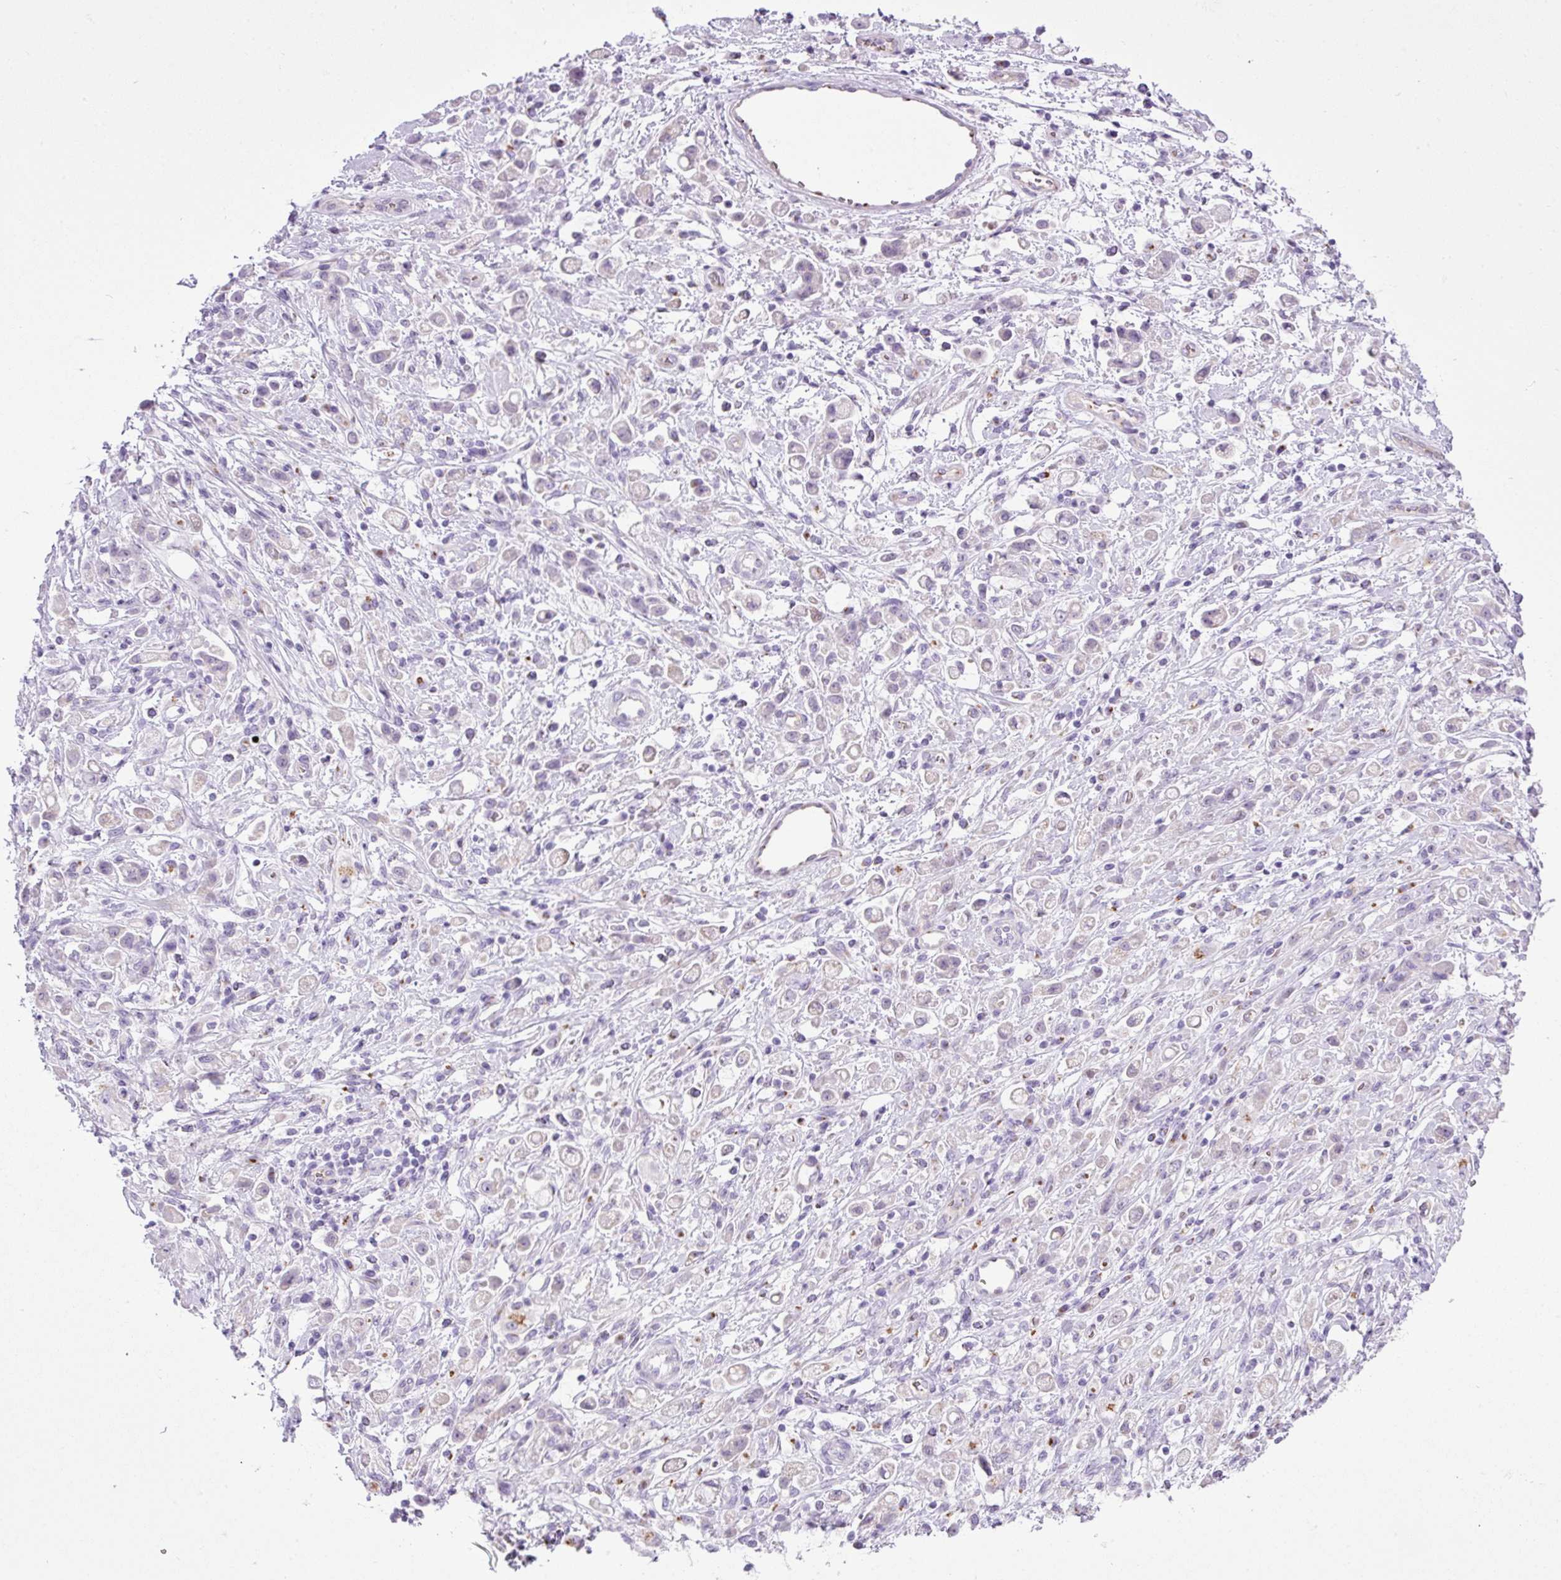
{"staining": {"intensity": "negative", "quantity": "none", "location": "none"}, "tissue": "stomach cancer", "cell_type": "Tumor cells", "image_type": "cancer", "snomed": [{"axis": "morphology", "description": "Adenocarcinoma, NOS"}, {"axis": "topography", "description": "Stomach"}], "caption": "Tumor cells are negative for protein expression in human stomach cancer.", "gene": "FAM43A", "patient": {"sex": "female", "age": 60}}